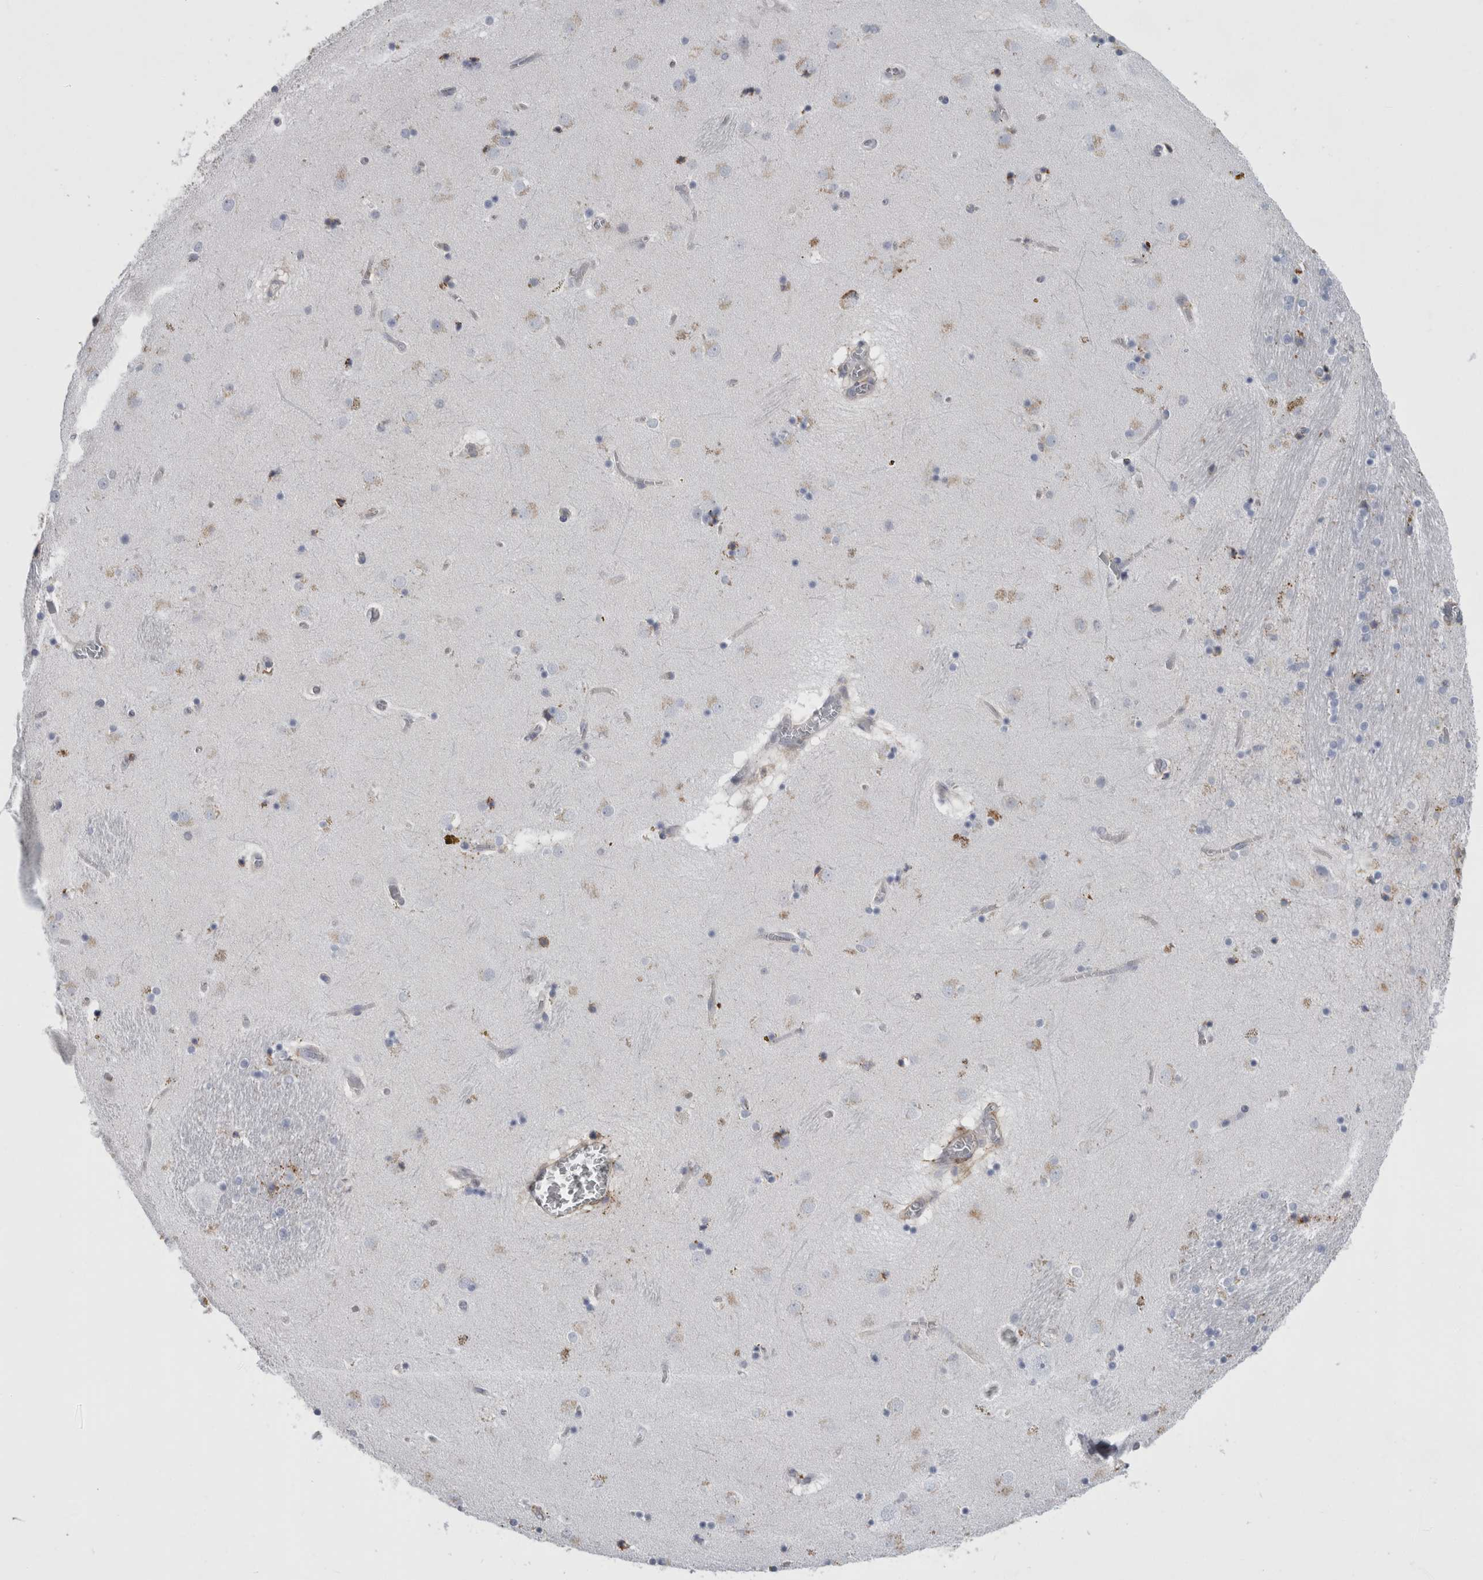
{"staining": {"intensity": "moderate", "quantity": "<25%", "location": "cytoplasmic/membranous"}, "tissue": "caudate", "cell_type": "Glial cells", "image_type": "normal", "snomed": [{"axis": "morphology", "description": "Normal tissue, NOS"}, {"axis": "topography", "description": "Lateral ventricle wall"}], "caption": "A low amount of moderate cytoplasmic/membranous expression is appreciated in about <25% of glial cells in unremarkable caudate.", "gene": "DNAJC24", "patient": {"sex": "male", "age": 70}}